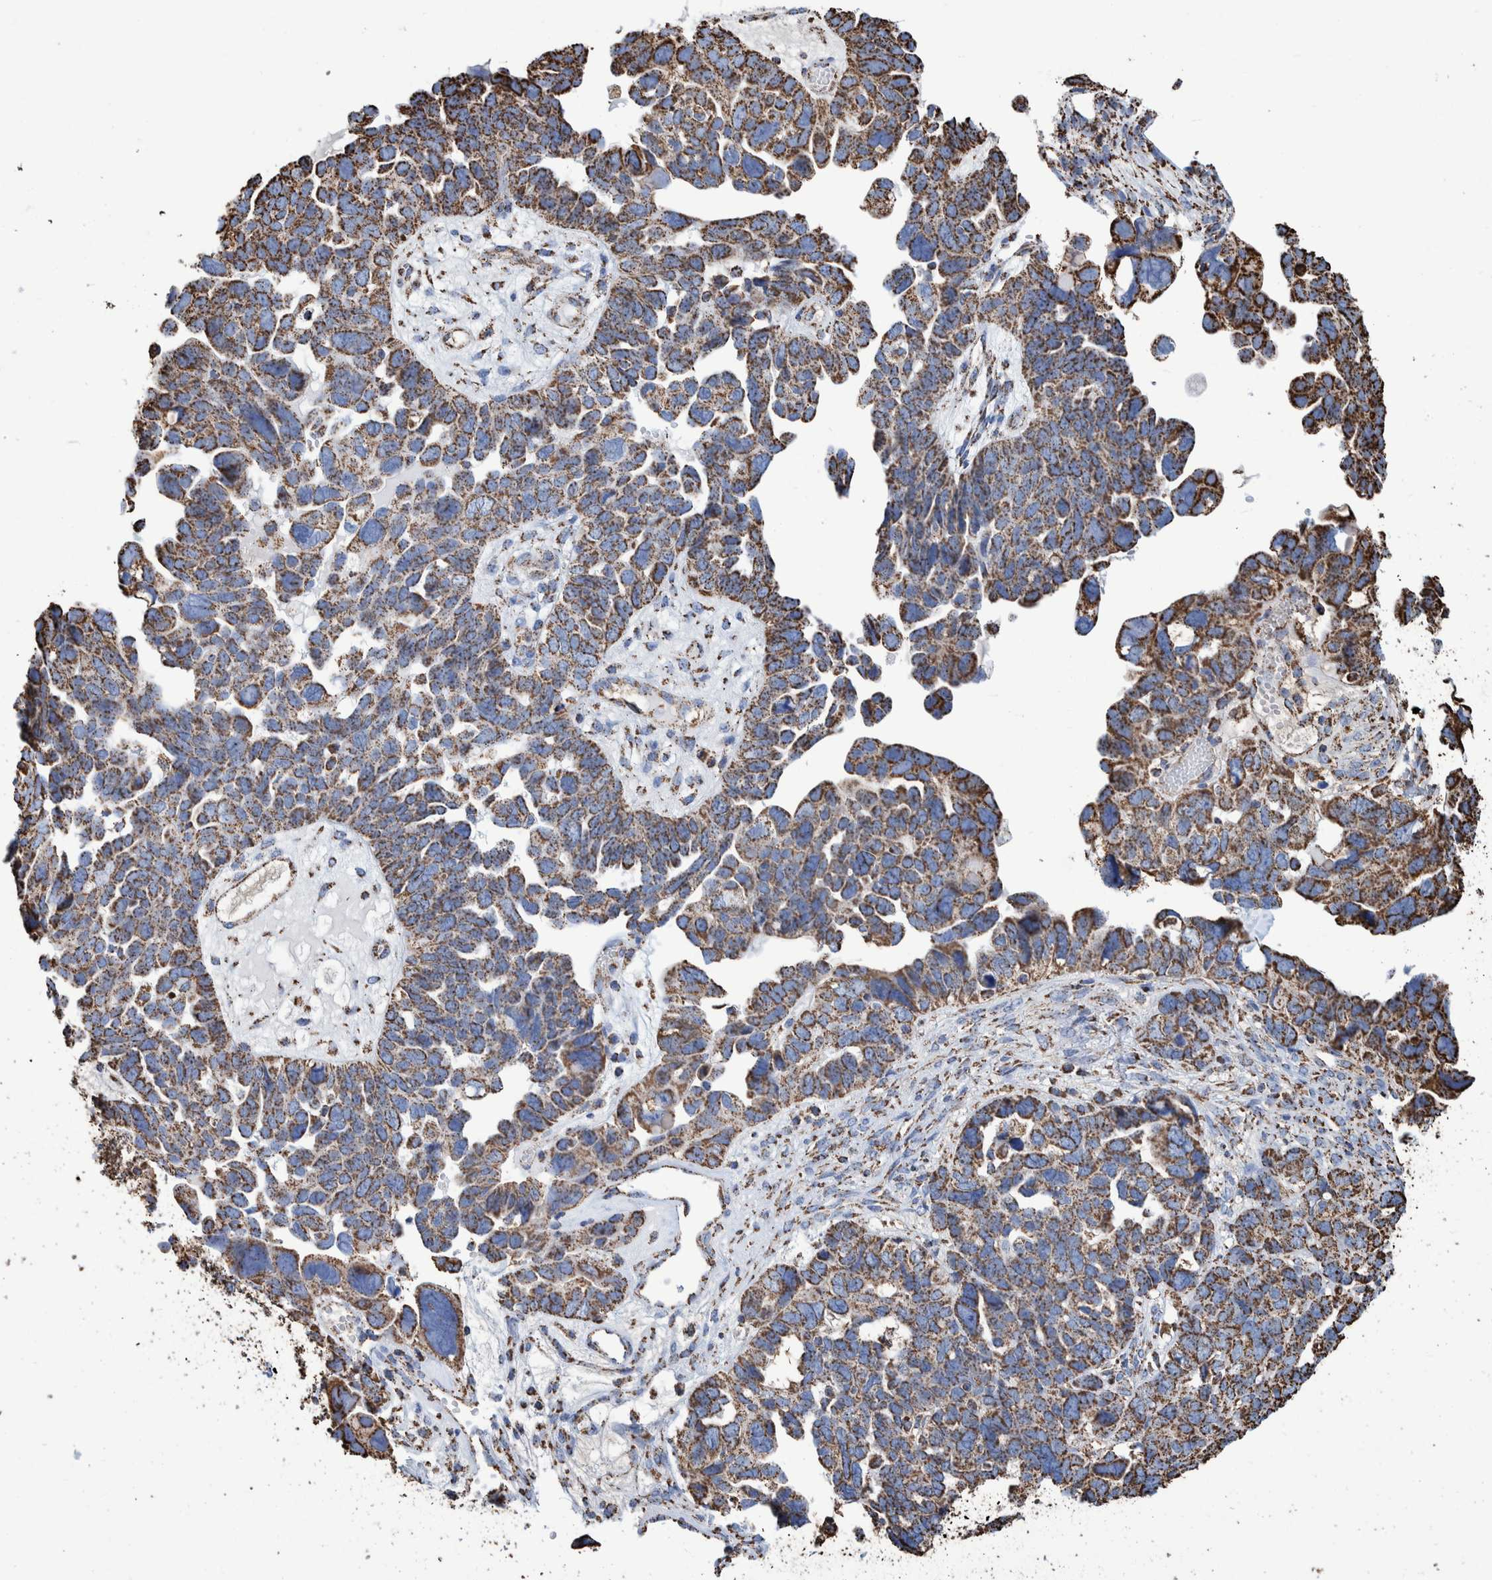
{"staining": {"intensity": "strong", "quantity": ">75%", "location": "cytoplasmic/membranous"}, "tissue": "ovarian cancer", "cell_type": "Tumor cells", "image_type": "cancer", "snomed": [{"axis": "morphology", "description": "Cystadenocarcinoma, mucinous, NOS"}, {"axis": "topography", "description": "Ovary"}], "caption": "A micrograph of ovarian cancer stained for a protein shows strong cytoplasmic/membranous brown staining in tumor cells.", "gene": "VPS26C", "patient": {"sex": "female", "age": 61}}